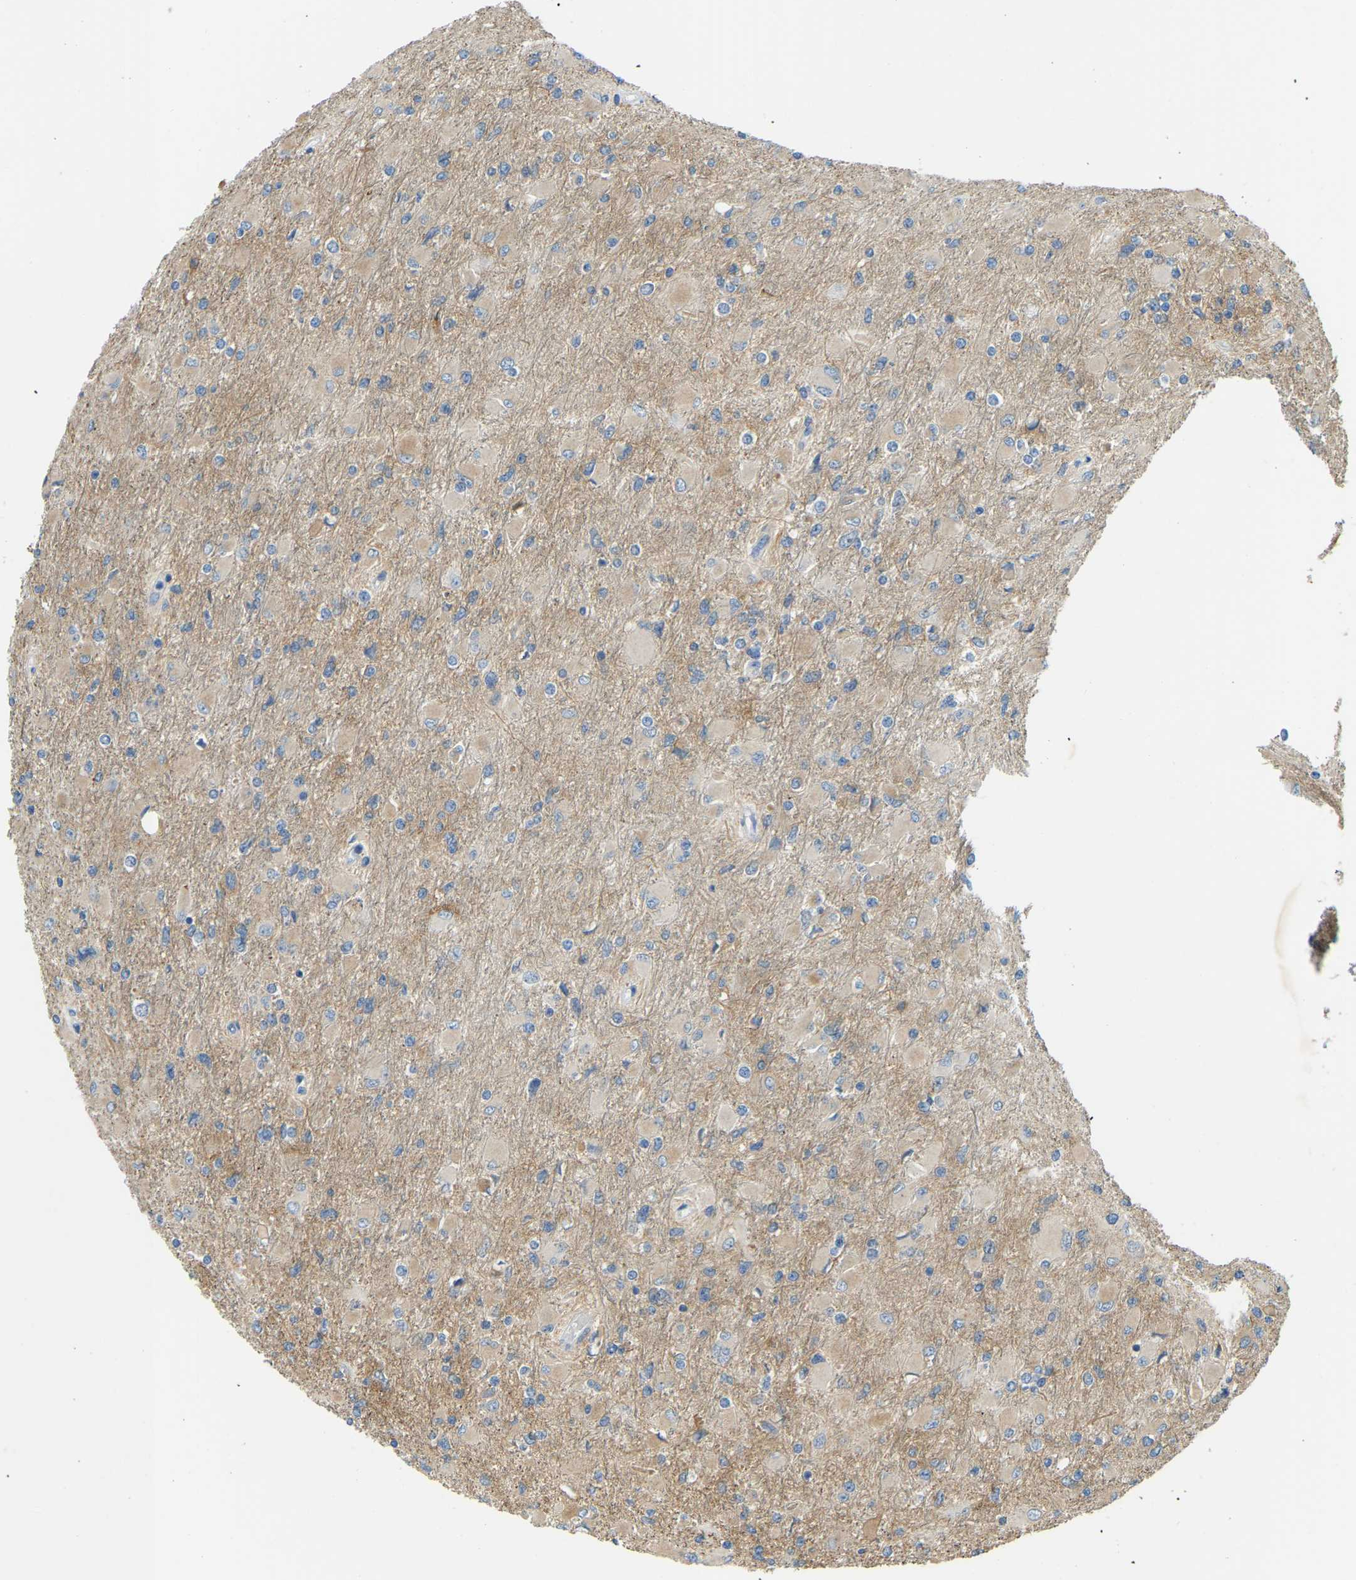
{"staining": {"intensity": "weak", "quantity": ">75%", "location": "cytoplasmic/membranous"}, "tissue": "glioma", "cell_type": "Tumor cells", "image_type": "cancer", "snomed": [{"axis": "morphology", "description": "Glioma, malignant, High grade"}, {"axis": "topography", "description": "Cerebral cortex"}], "caption": "This is an image of immunohistochemistry staining of glioma, which shows weak positivity in the cytoplasmic/membranous of tumor cells.", "gene": "NME8", "patient": {"sex": "female", "age": 36}}